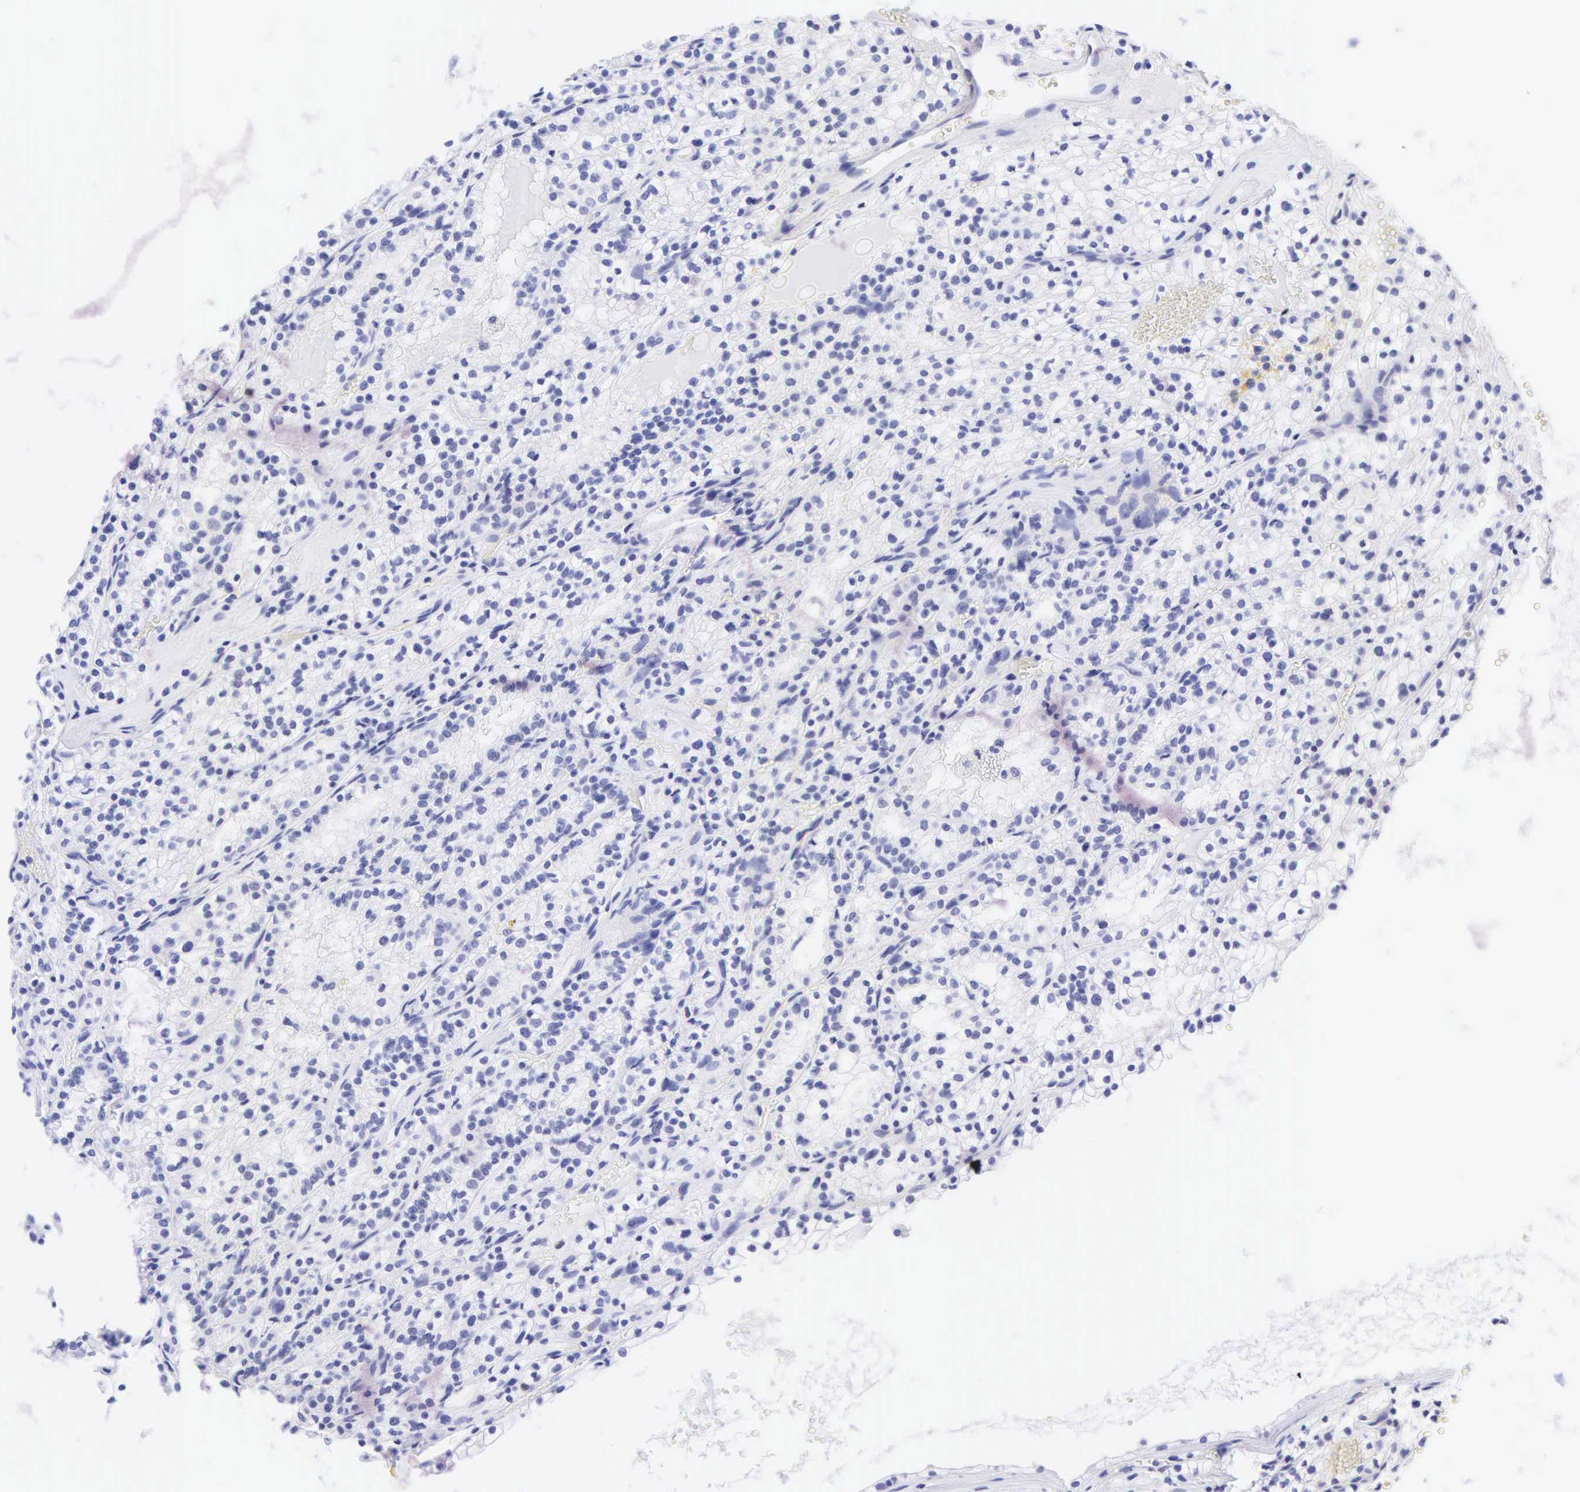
{"staining": {"intensity": "negative", "quantity": "none", "location": "none"}, "tissue": "renal cancer", "cell_type": "Tumor cells", "image_type": "cancer", "snomed": [{"axis": "morphology", "description": "Adenocarcinoma, NOS"}, {"axis": "topography", "description": "Kidney"}], "caption": "DAB (3,3'-diaminobenzidine) immunohistochemical staining of renal cancer (adenocarcinoma) reveals no significant expression in tumor cells. The staining was performed using DAB to visualize the protein expression in brown, while the nuclei were stained in blue with hematoxylin (Magnification: 20x).", "gene": "KRT20", "patient": {"sex": "male", "age": 61}}